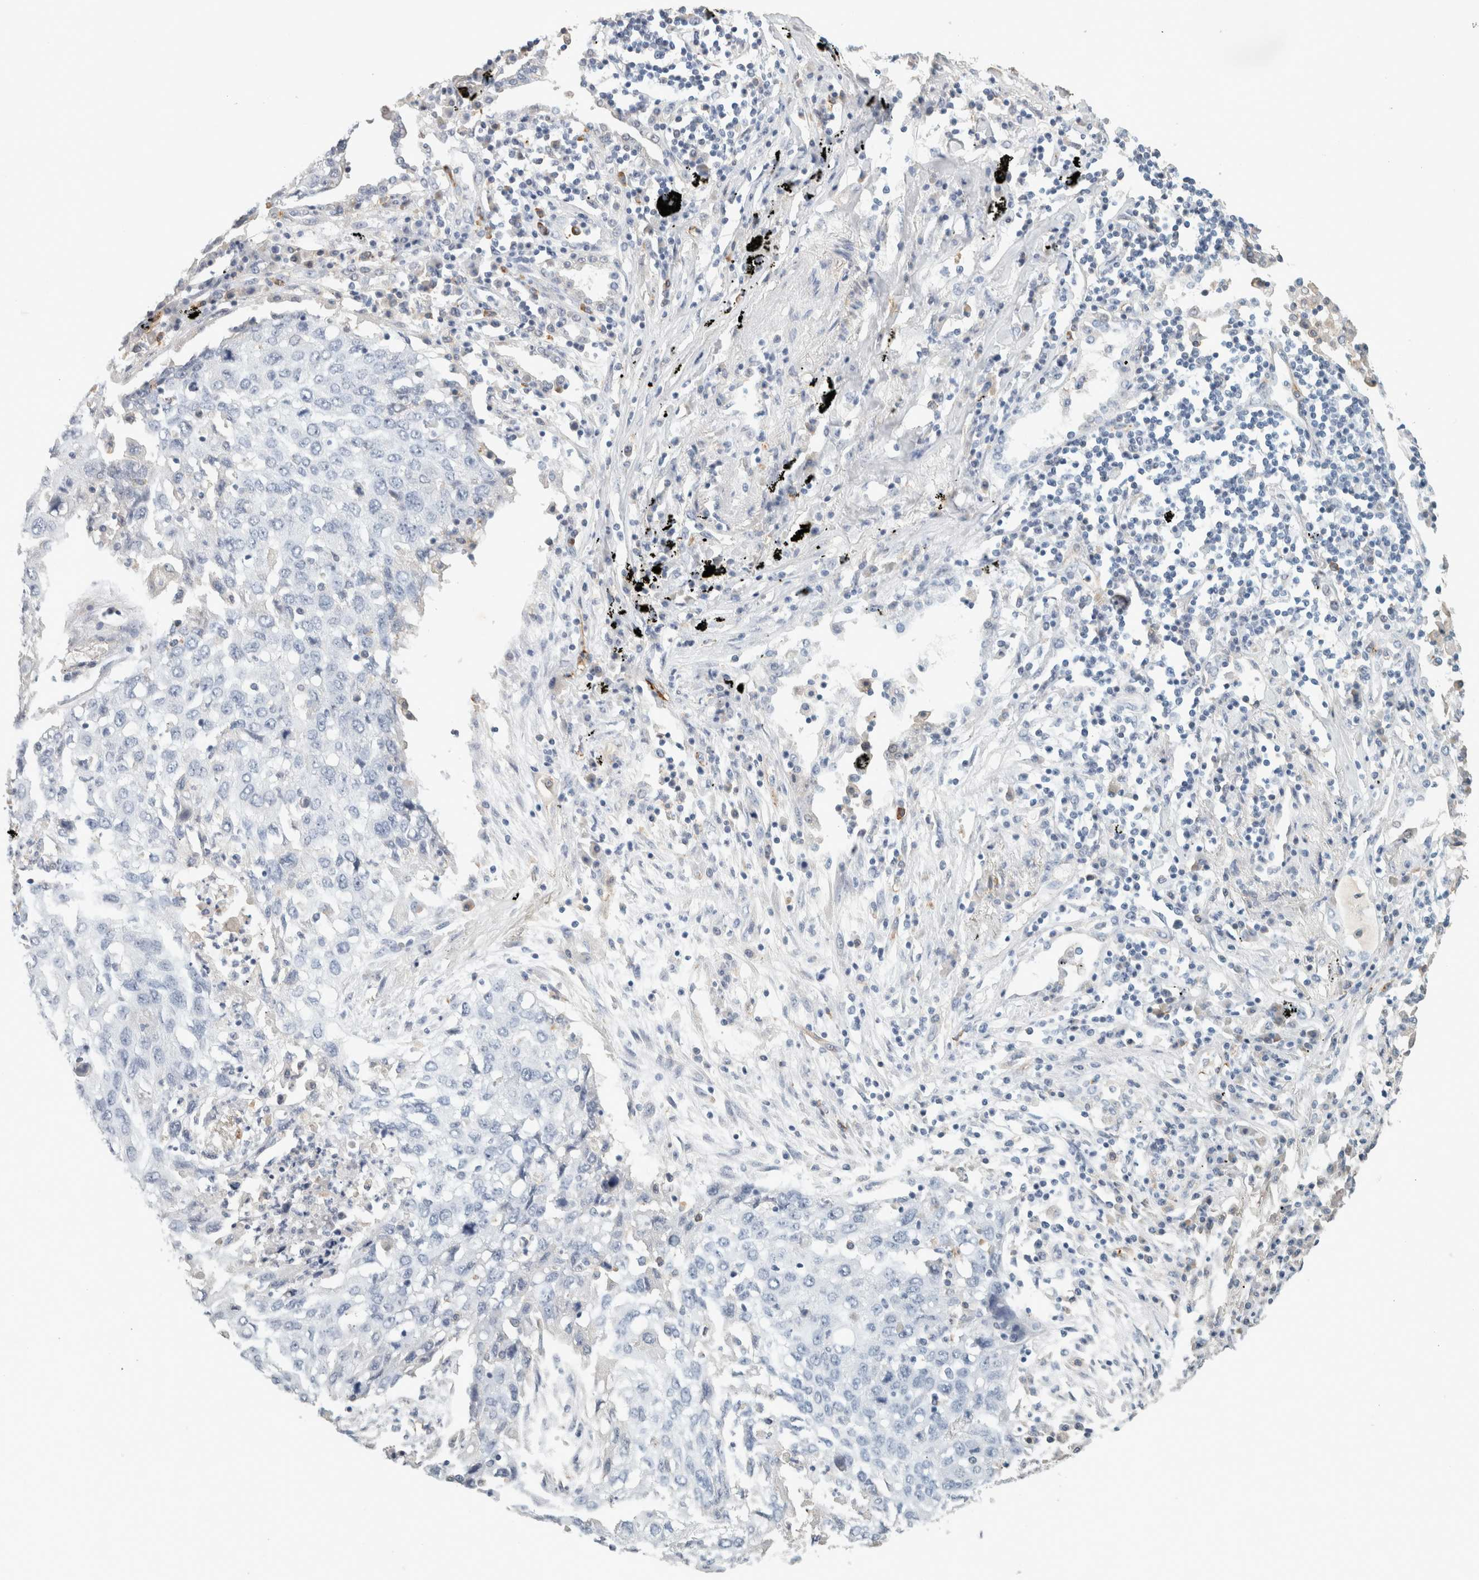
{"staining": {"intensity": "negative", "quantity": "none", "location": "none"}, "tissue": "lung cancer", "cell_type": "Tumor cells", "image_type": "cancer", "snomed": [{"axis": "morphology", "description": "Squamous cell carcinoma, NOS"}, {"axis": "topography", "description": "Lung"}], "caption": "Immunohistochemical staining of lung cancer shows no significant staining in tumor cells. (DAB immunohistochemistry visualized using brightfield microscopy, high magnification).", "gene": "CD36", "patient": {"sex": "female", "age": 63}}